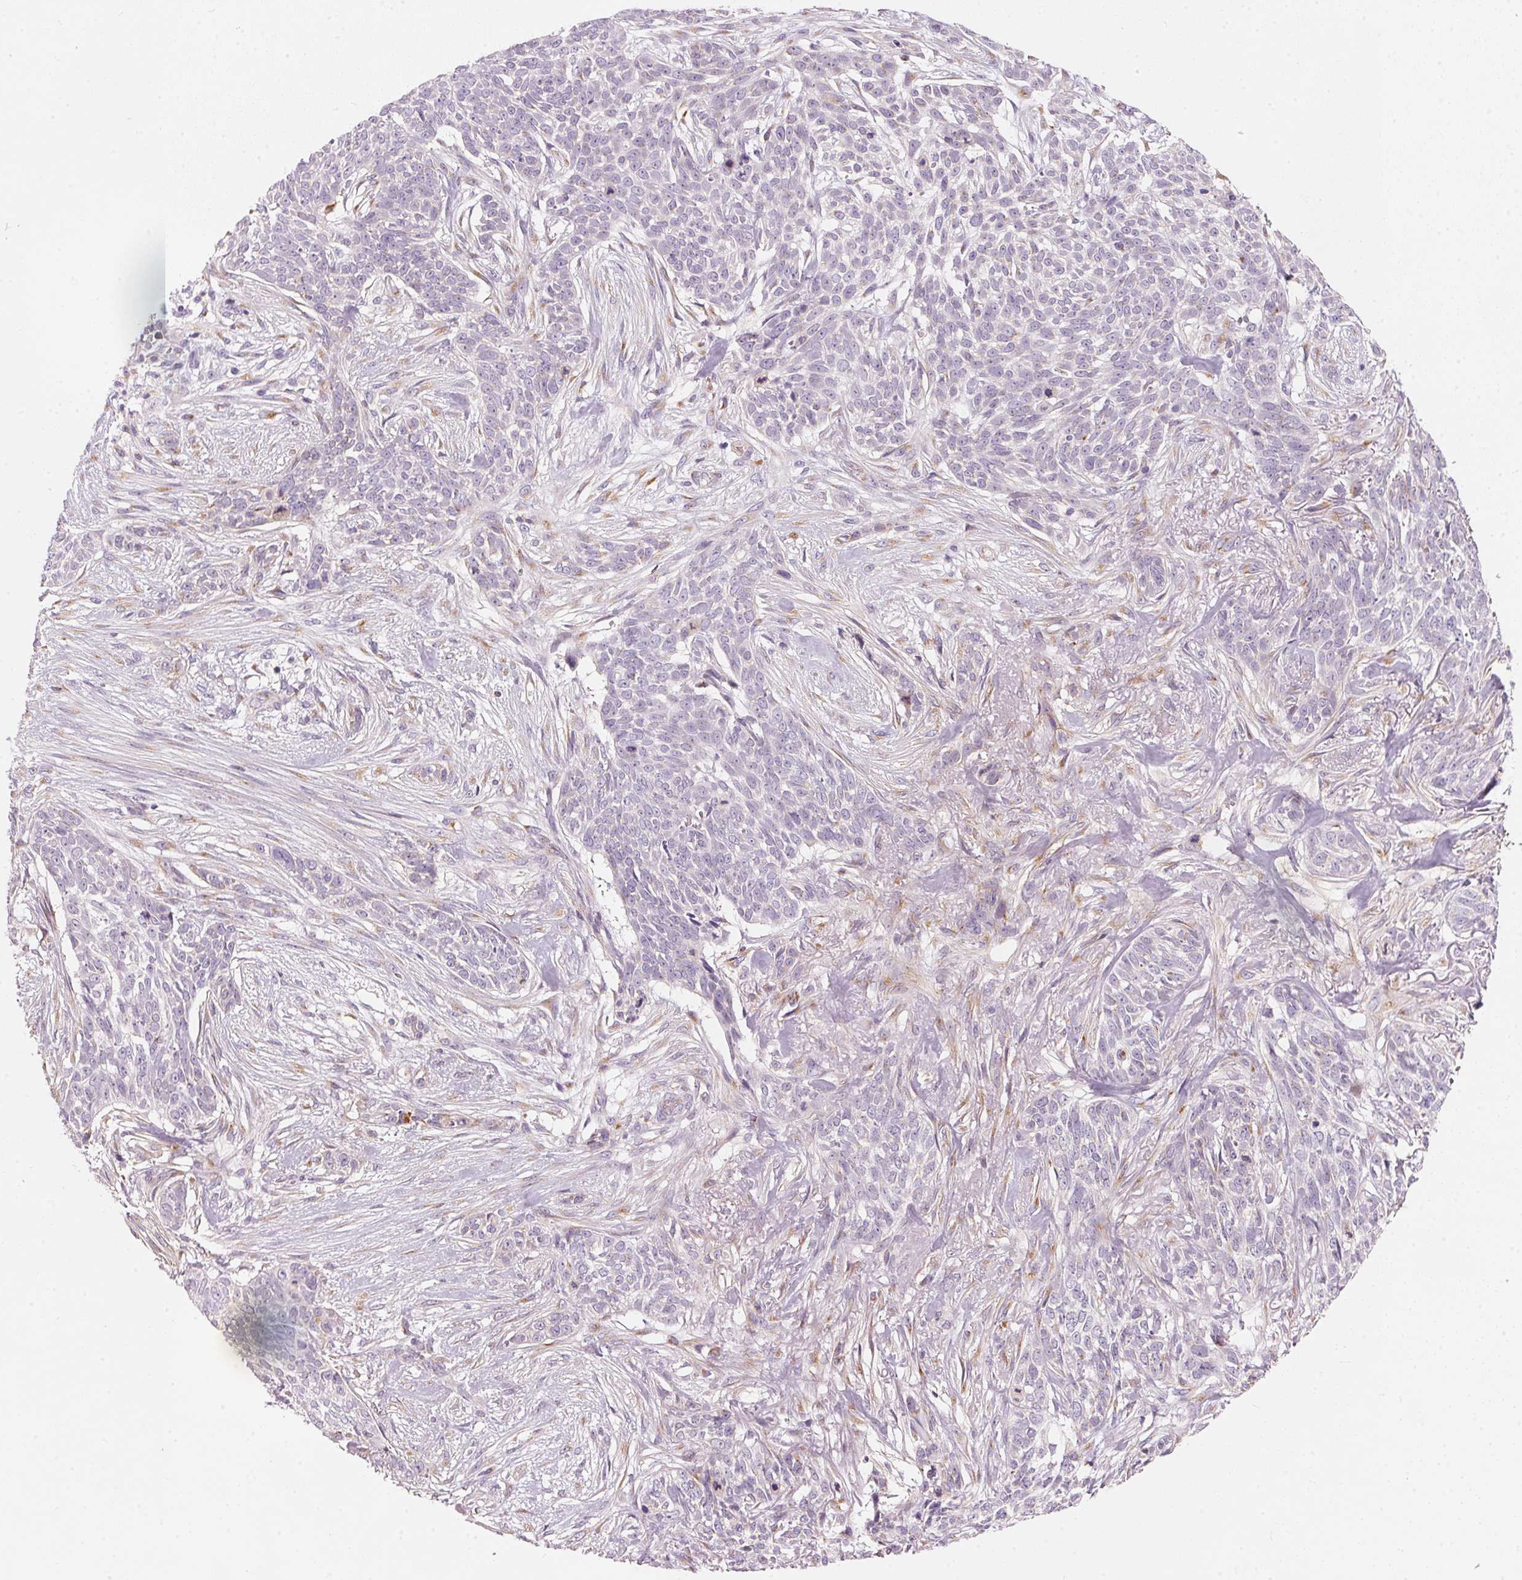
{"staining": {"intensity": "negative", "quantity": "none", "location": "none"}, "tissue": "skin cancer", "cell_type": "Tumor cells", "image_type": "cancer", "snomed": [{"axis": "morphology", "description": "Basal cell carcinoma"}, {"axis": "topography", "description": "Skin"}], "caption": "Basal cell carcinoma (skin) stained for a protein using immunohistochemistry (IHC) demonstrates no positivity tumor cells.", "gene": "DRAM2", "patient": {"sex": "male", "age": 74}}